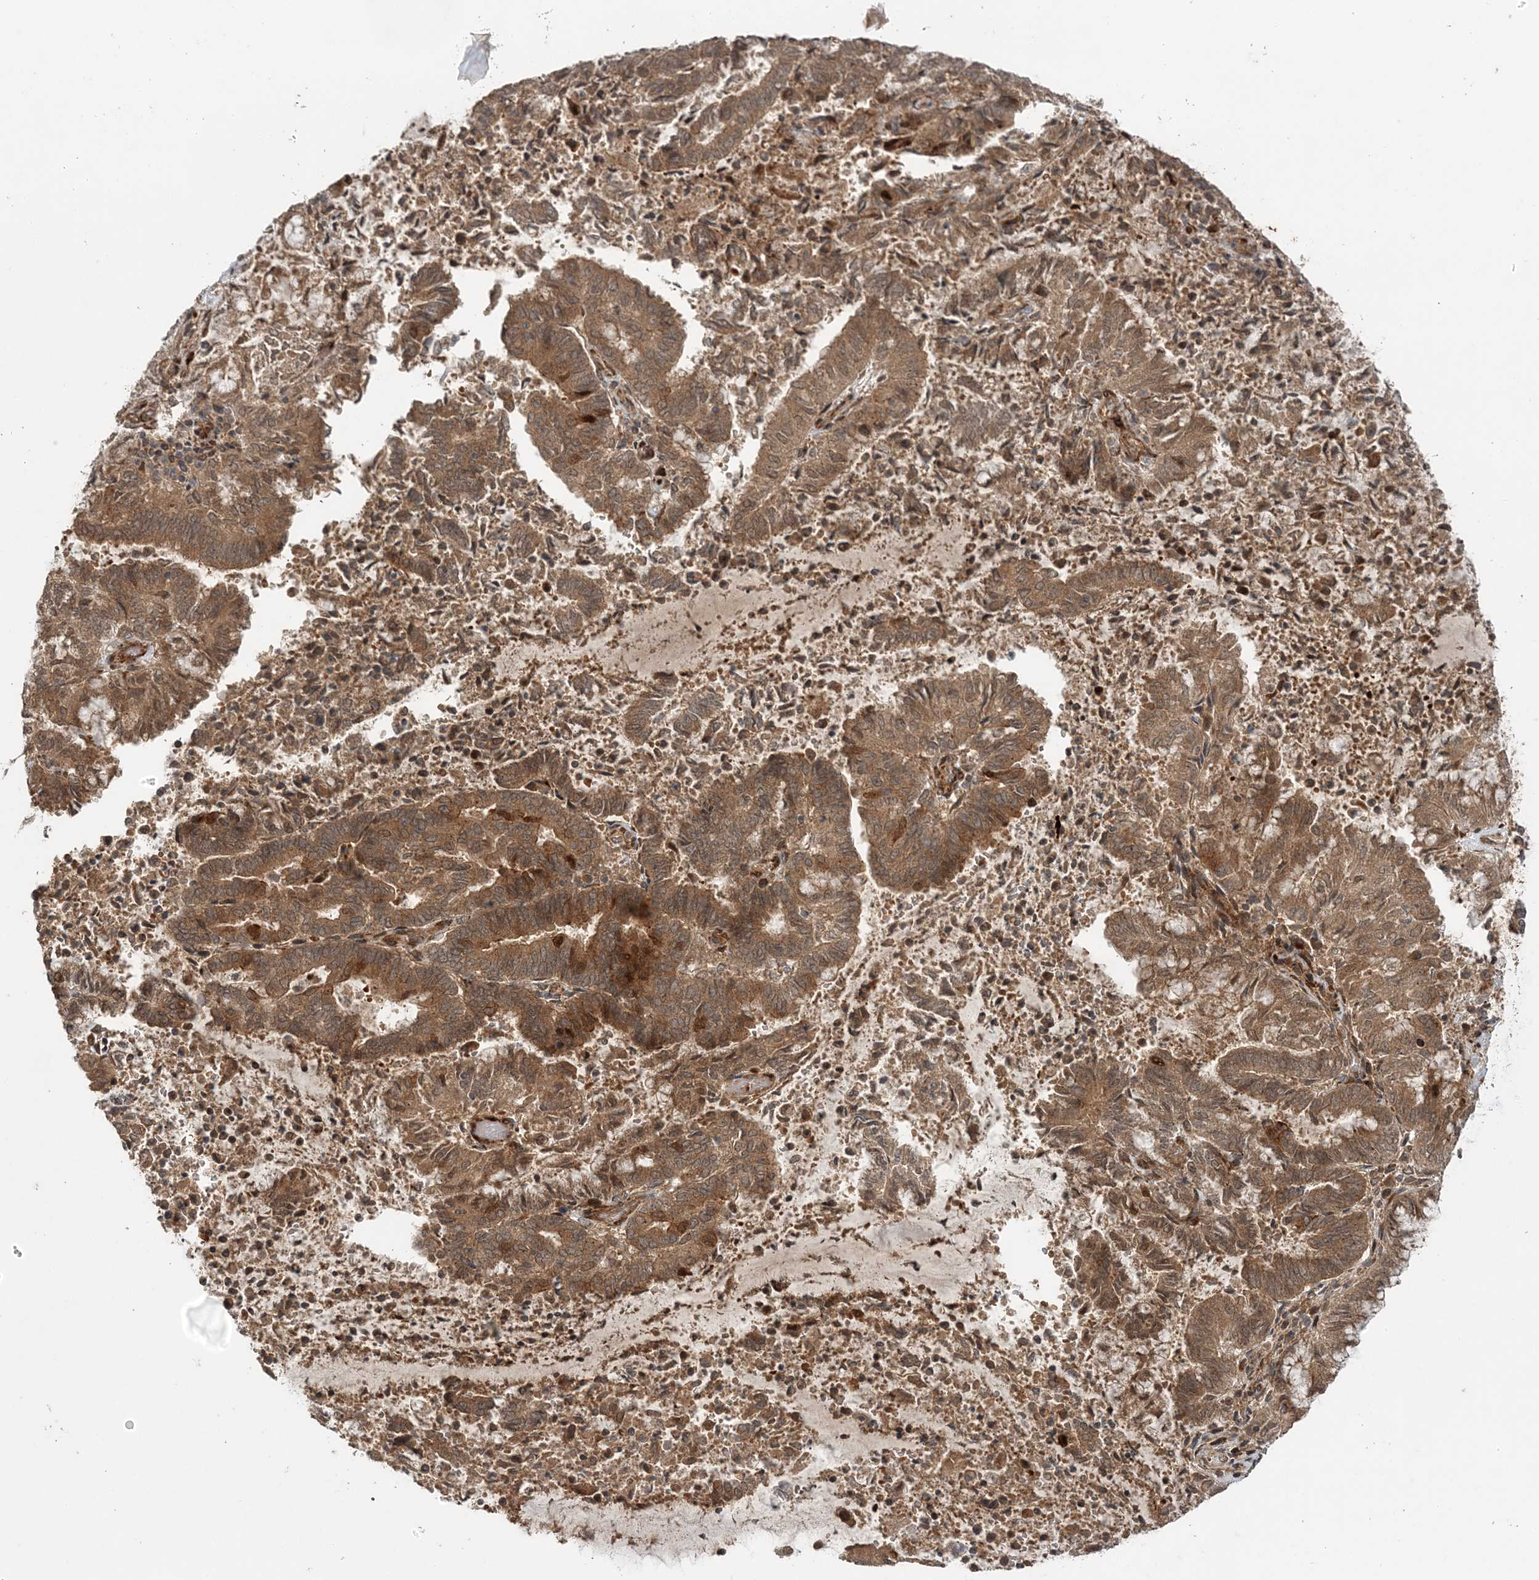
{"staining": {"intensity": "moderate", "quantity": ">75%", "location": "cytoplasmic/membranous"}, "tissue": "endometrial cancer", "cell_type": "Tumor cells", "image_type": "cancer", "snomed": [{"axis": "morphology", "description": "Adenocarcinoma, NOS"}, {"axis": "topography", "description": "Endometrium"}], "caption": "A brown stain shows moderate cytoplasmic/membranous expression of a protein in endometrial cancer (adenocarcinoma) tumor cells.", "gene": "UBTD2", "patient": {"sex": "female", "age": 80}}